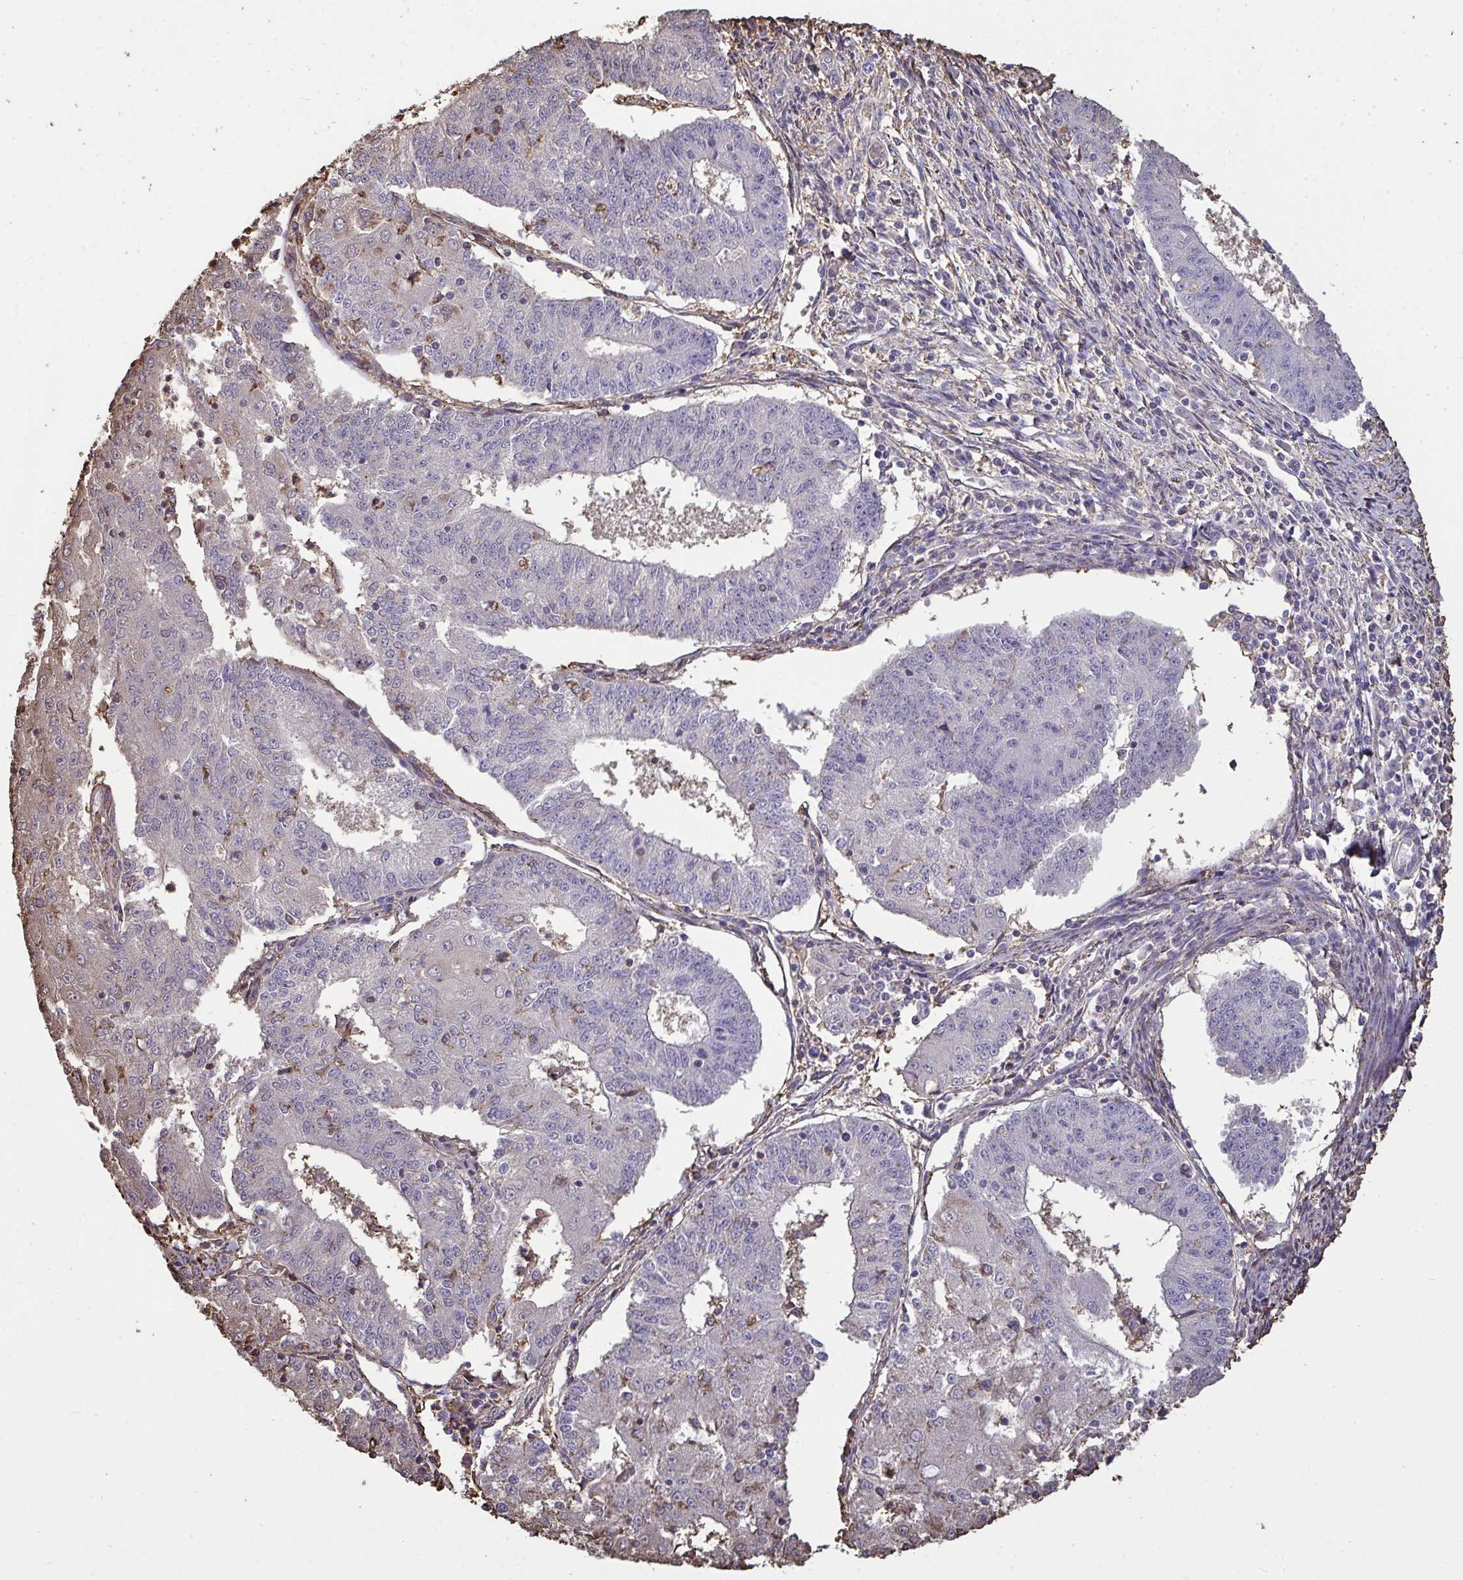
{"staining": {"intensity": "negative", "quantity": "none", "location": "none"}, "tissue": "endometrial cancer", "cell_type": "Tumor cells", "image_type": "cancer", "snomed": [{"axis": "morphology", "description": "Adenocarcinoma, NOS"}, {"axis": "topography", "description": "Endometrium"}], "caption": "DAB immunohistochemical staining of adenocarcinoma (endometrial) demonstrates no significant positivity in tumor cells.", "gene": "ANXA5", "patient": {"sex": "female", "age": 56}}